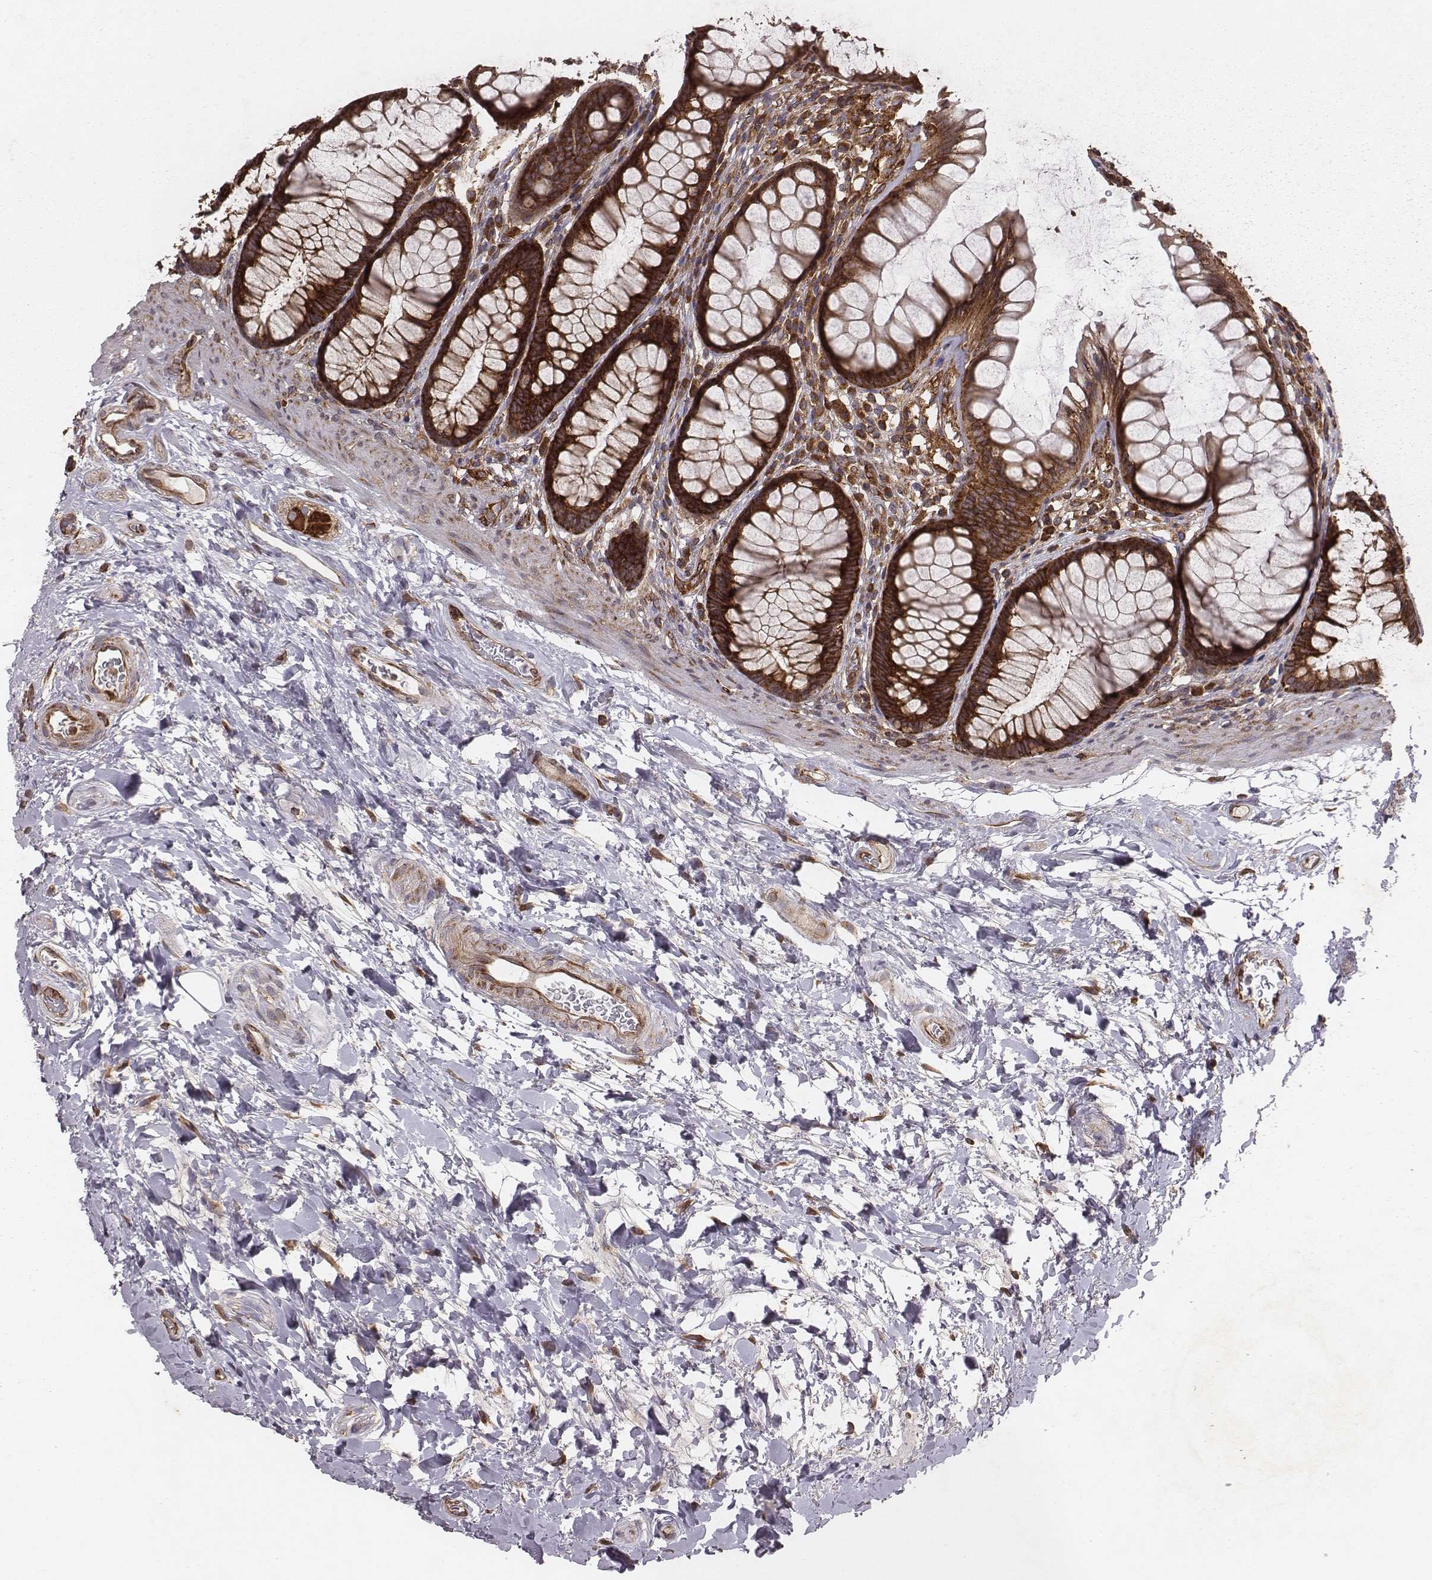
{"staining": {"intensity": "strong", "quantity": ">75%", "location": "cytoplasmic/membranous"}, "tissue": "rectum", "cell_type": "Glandular cells", "image_type": "normal", "snomed": [{"axis": "morphology", "description": "Normal tissue, NOS"}, {"axis": "topography", "description": "Rectum"}], "caption": "Unremarkable rectum displays strong cytoplasmic/membranous expression in approximately >75% of glandular cells The staining was performed using DAB, with brown indicating positive protein expression. Nuclei are stained blue with hematoxylin..", "gene": "TXLNA", "patient": {"sex": "male", "age": 72}}